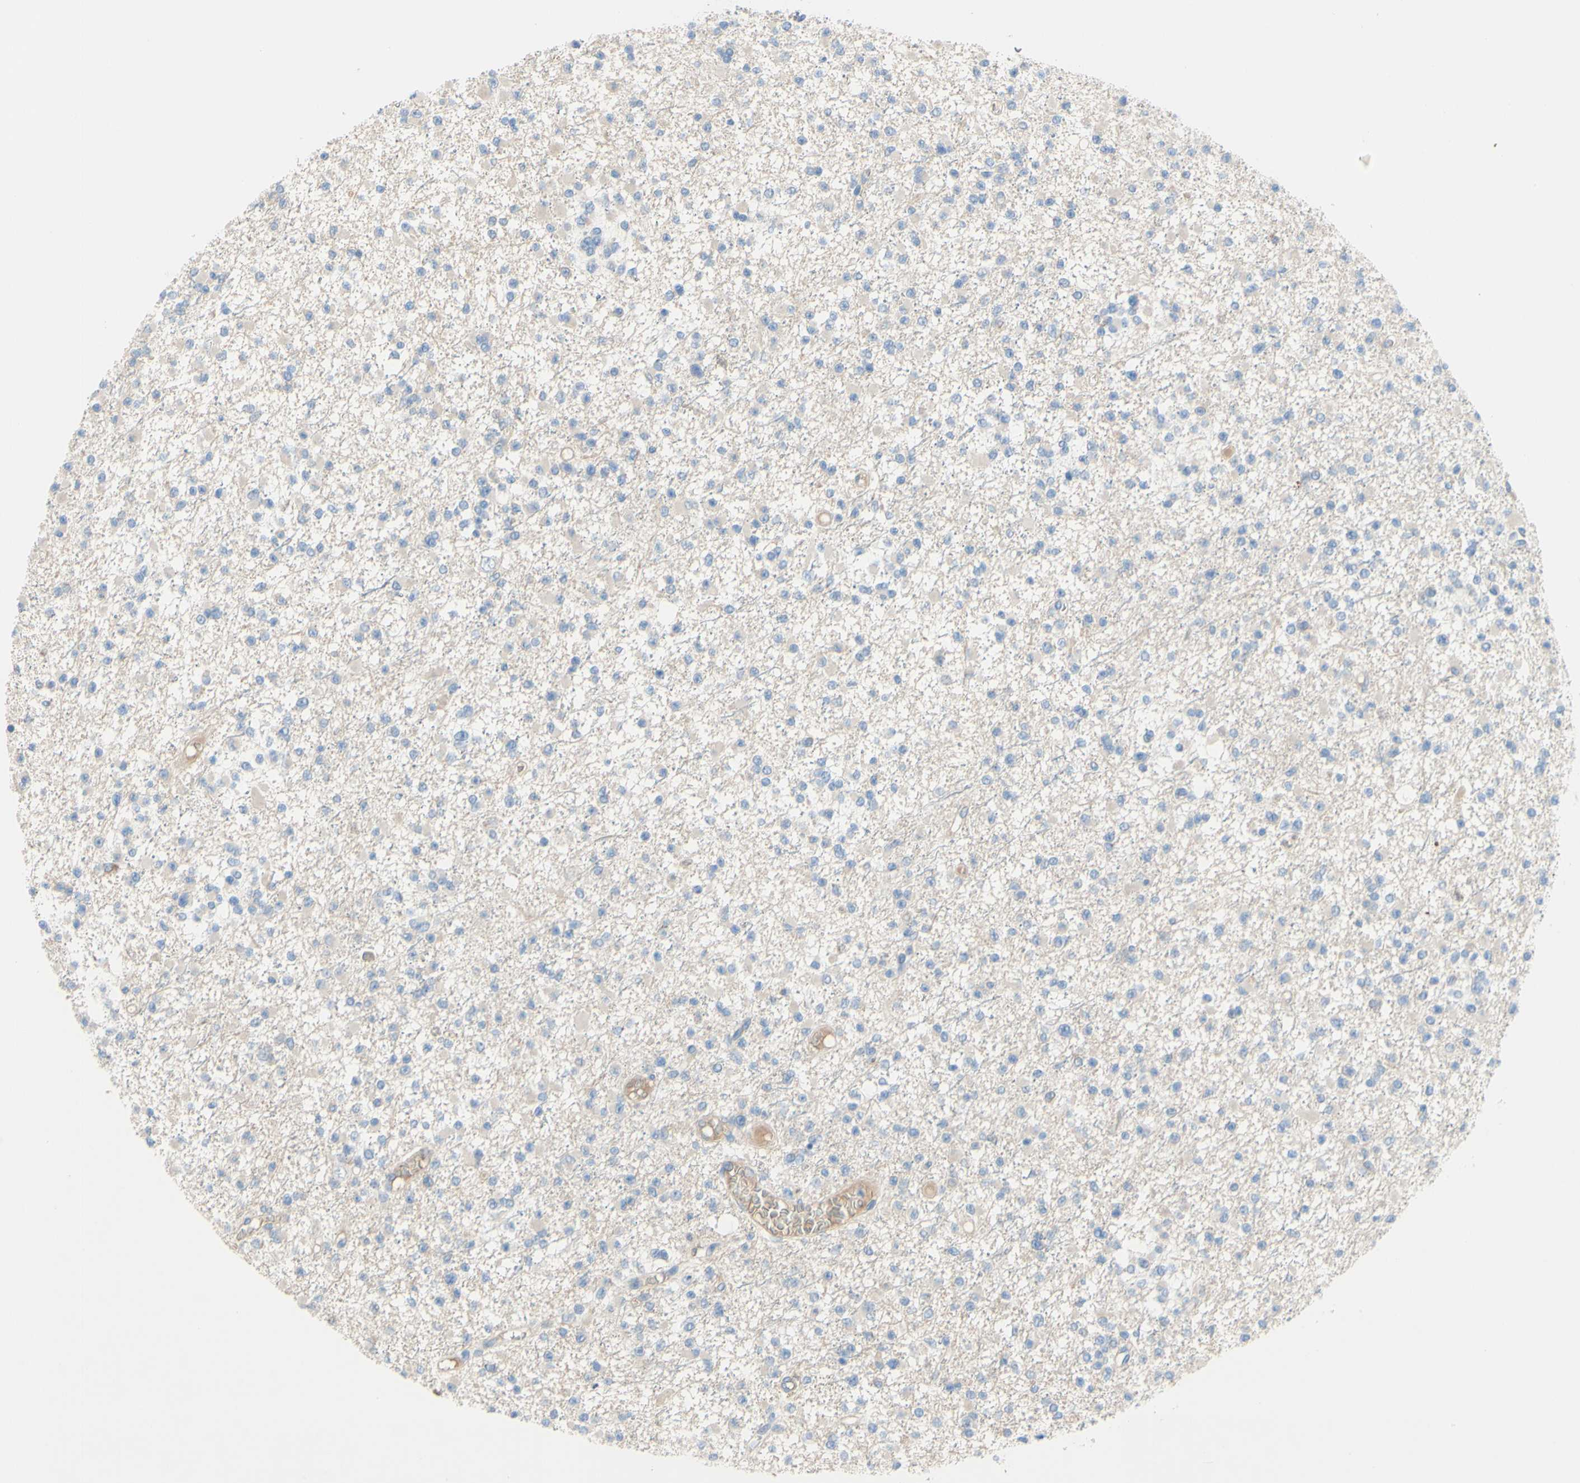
{"staining": {"intensity": "negative", "quantity": "none", "location": "none"}, "tissue": "glioma", "cell_type": "Tumor cells", "image_type": "cancer", "snomed": [{"axis": "morphology", "description": "Glioma, malignant, Low grade"}, {"axis": "topography", "description": "Brain"}], "caption": "An image of malignant glioma (low-grade) stained for a protein reveals no brown staining in tumor cells.", "gene": "FDFT1", "patient": {"sex": "female", "age": 22}}